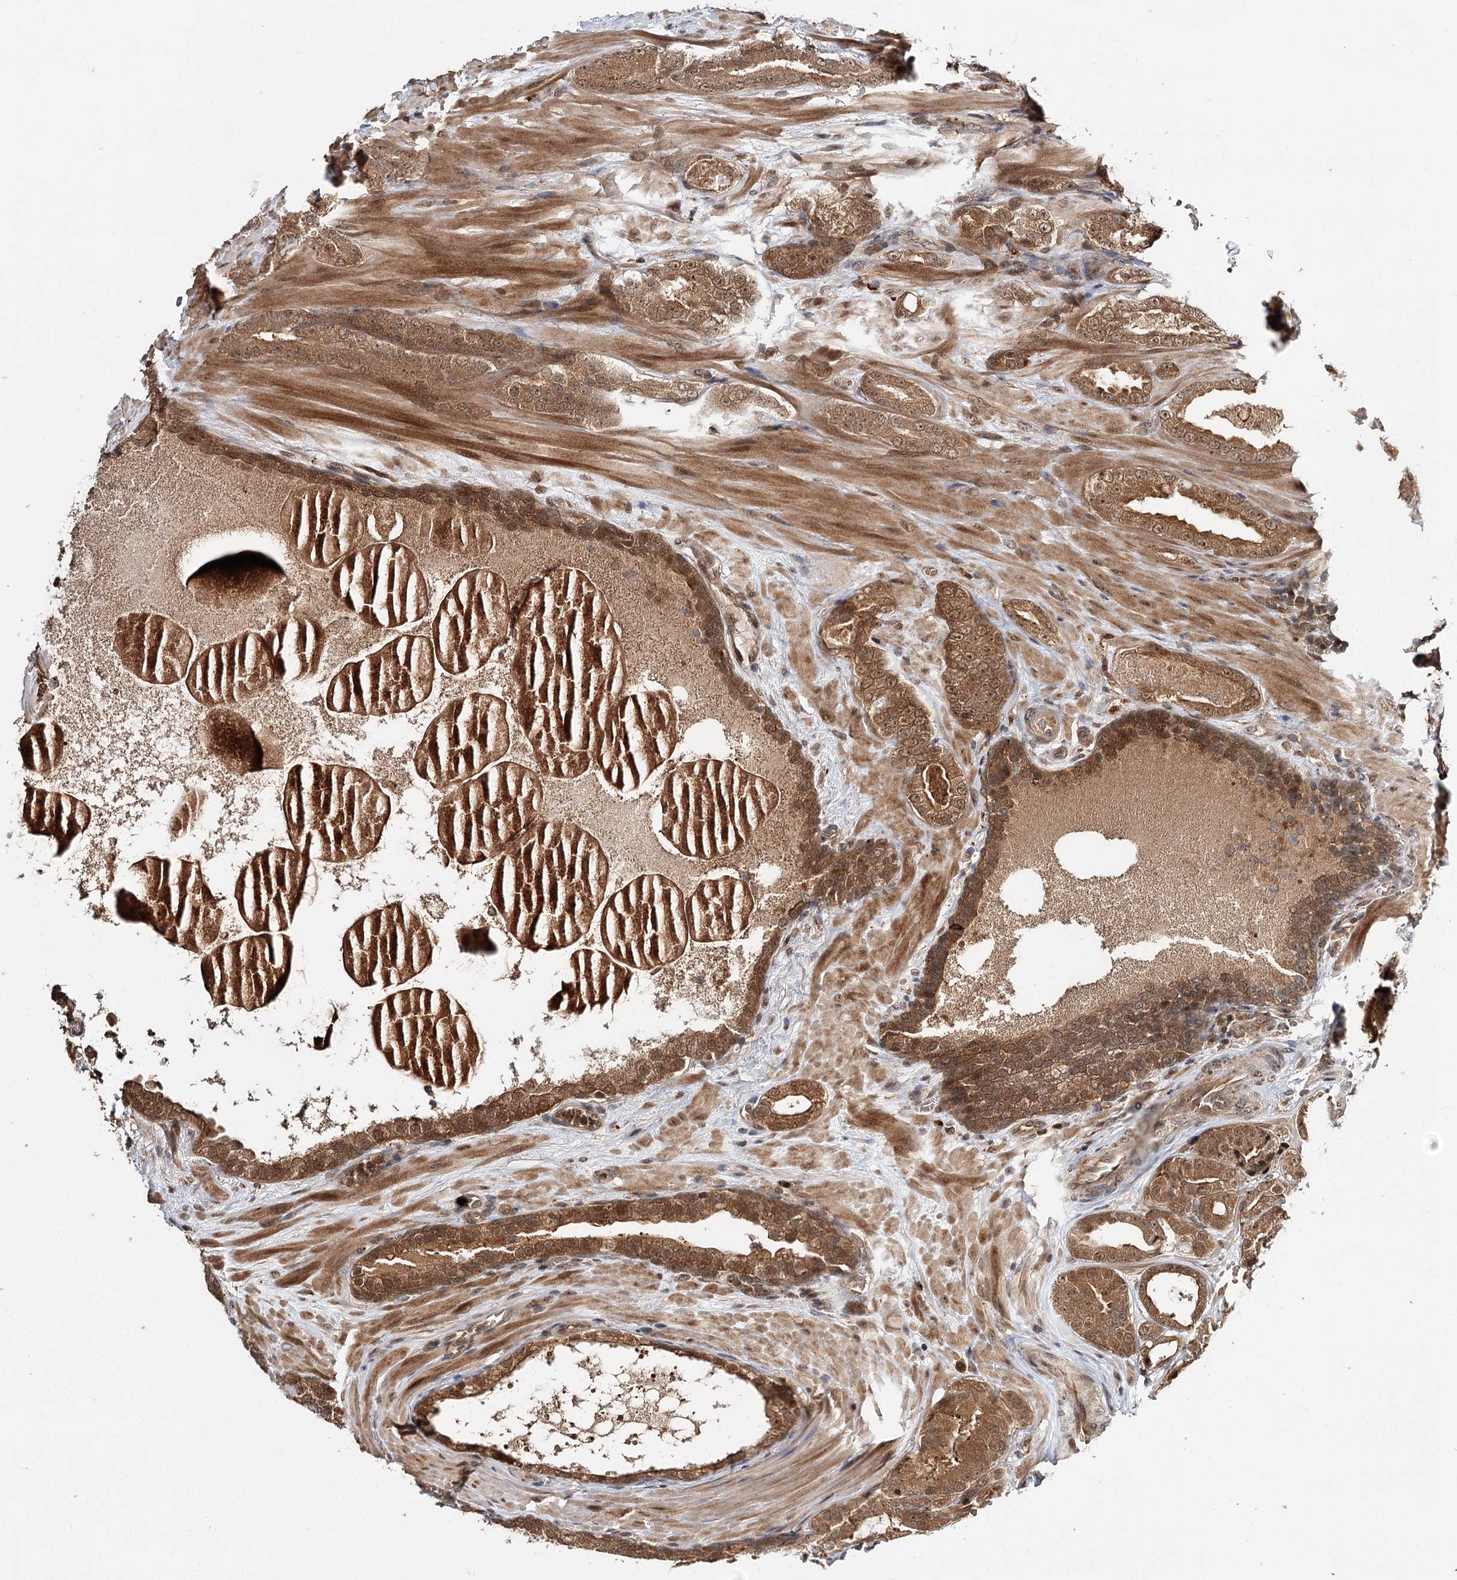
{"staining": {"intensity": "moderate", "quantity": ">75%", "location": "cytoplasmic/membranous,nuclear"}, "tissue": "prostate cancer", "cell_type": "Tumor cells", "image_type": "cancer", "snomed": [{"axis": "morphology", "description": "Adenocarcinoma, High grade"}, {"axis": "topography", "description": "Prostate"}], "caption": "This image demonstrates IHC staining of human prostate high-grade adenocarcinoma, with medium moderate cytoplasmic/membranous and nuclear positivity in about >75% of tumor cells.", "gene": "N6AMT1", "patient": {"sex": "male", "age": 60}}